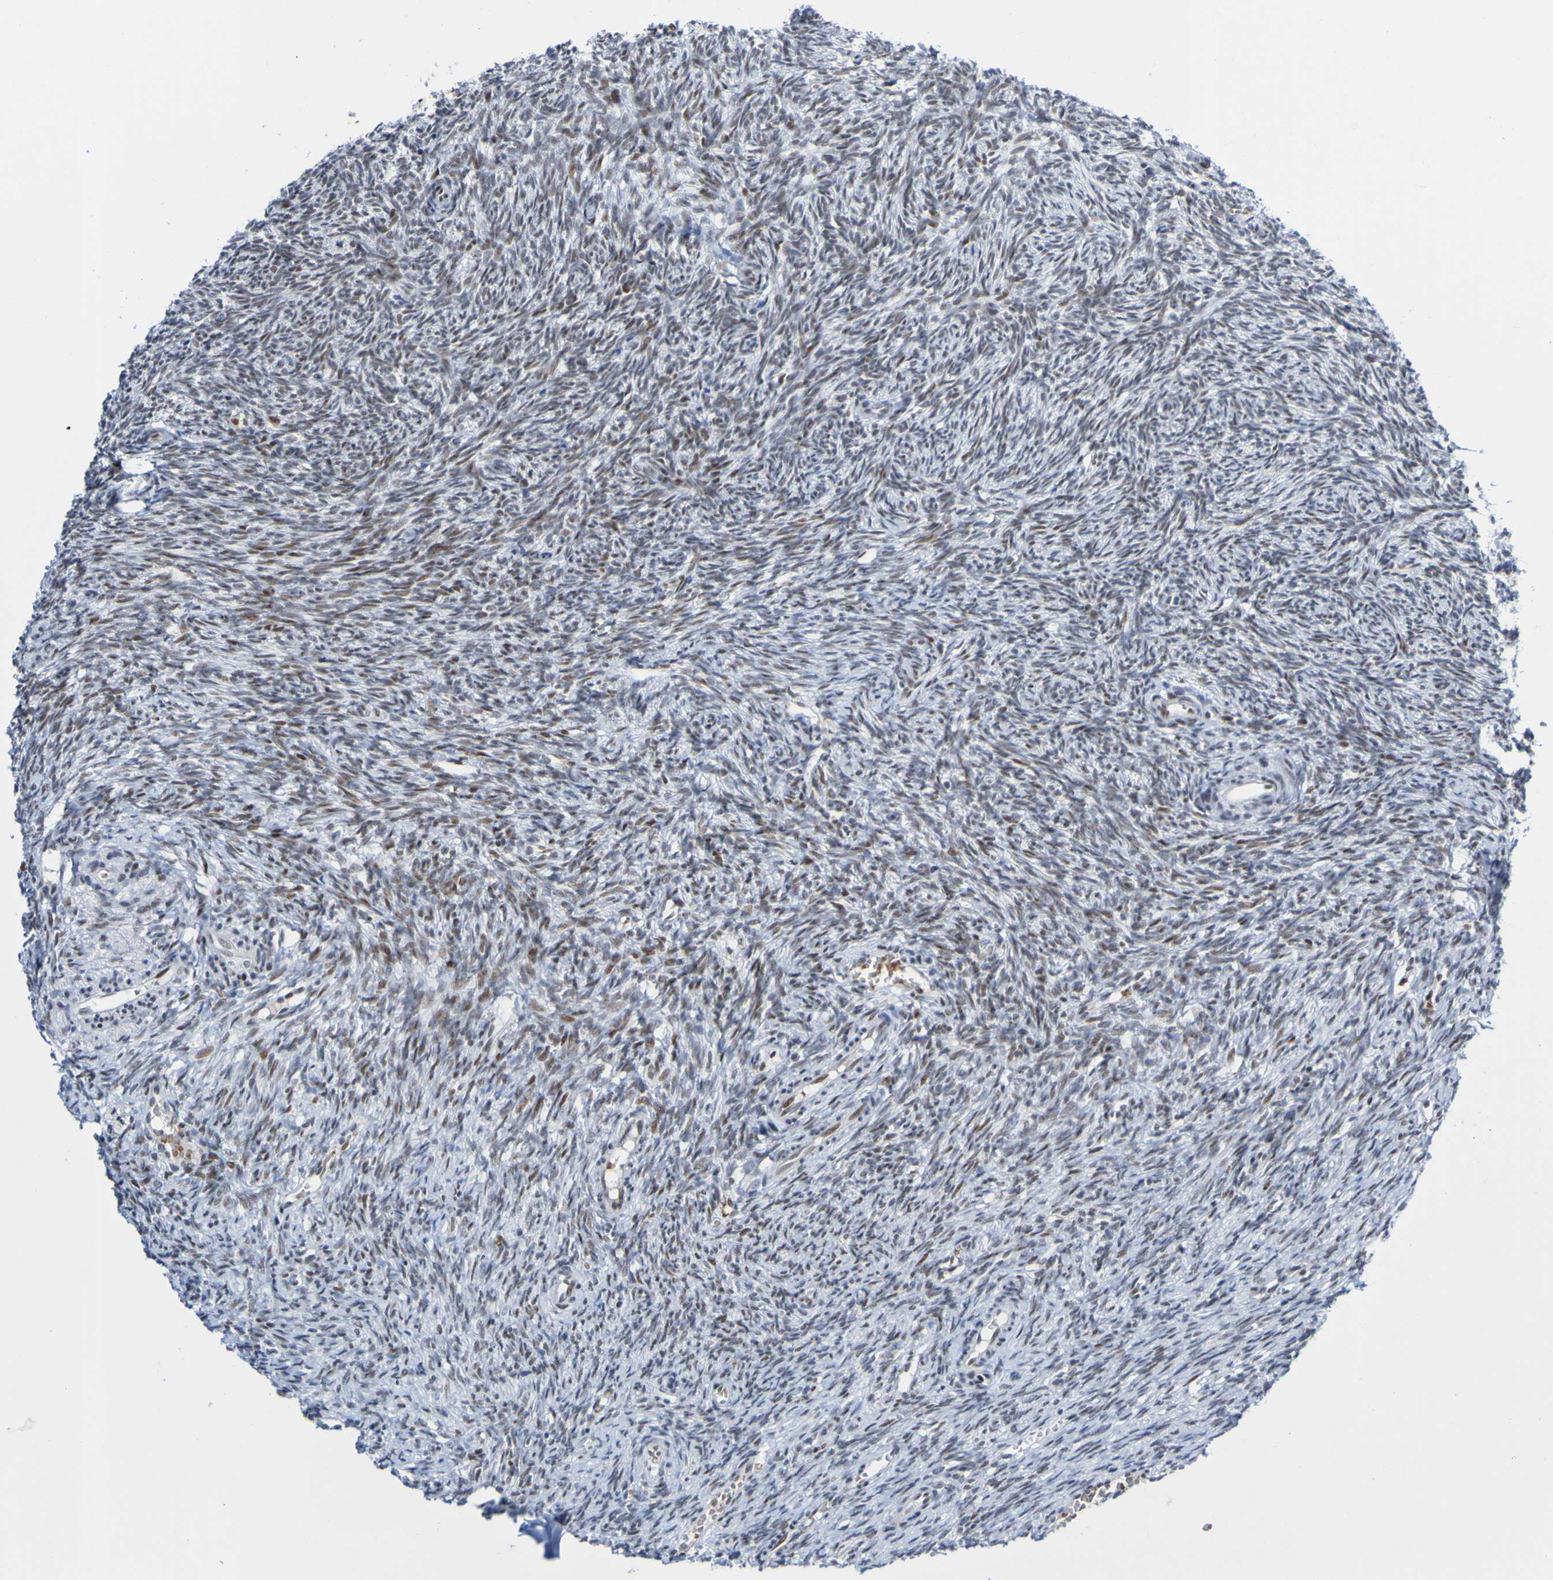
{"staining": {"intensity": "moderate", "quantity": ">75%", "location": "nuclear"}, "tissue": "ovary", "cell_type": "Follicle cells", "image_type": "normal", "snomed": [{"axis": "morphology", "description": "Normal tissue, NOS"}, {"axis": "topography", "description": "Ovary"}], "caption": "Immunohistochemistry (IHC) of unremarkable human ovary demonstrates medium levels of moderate nuclear staining in about >75% of follicle cells.", "gene": "PCGF1", "patient": {"sex": "female", "age": 41}}